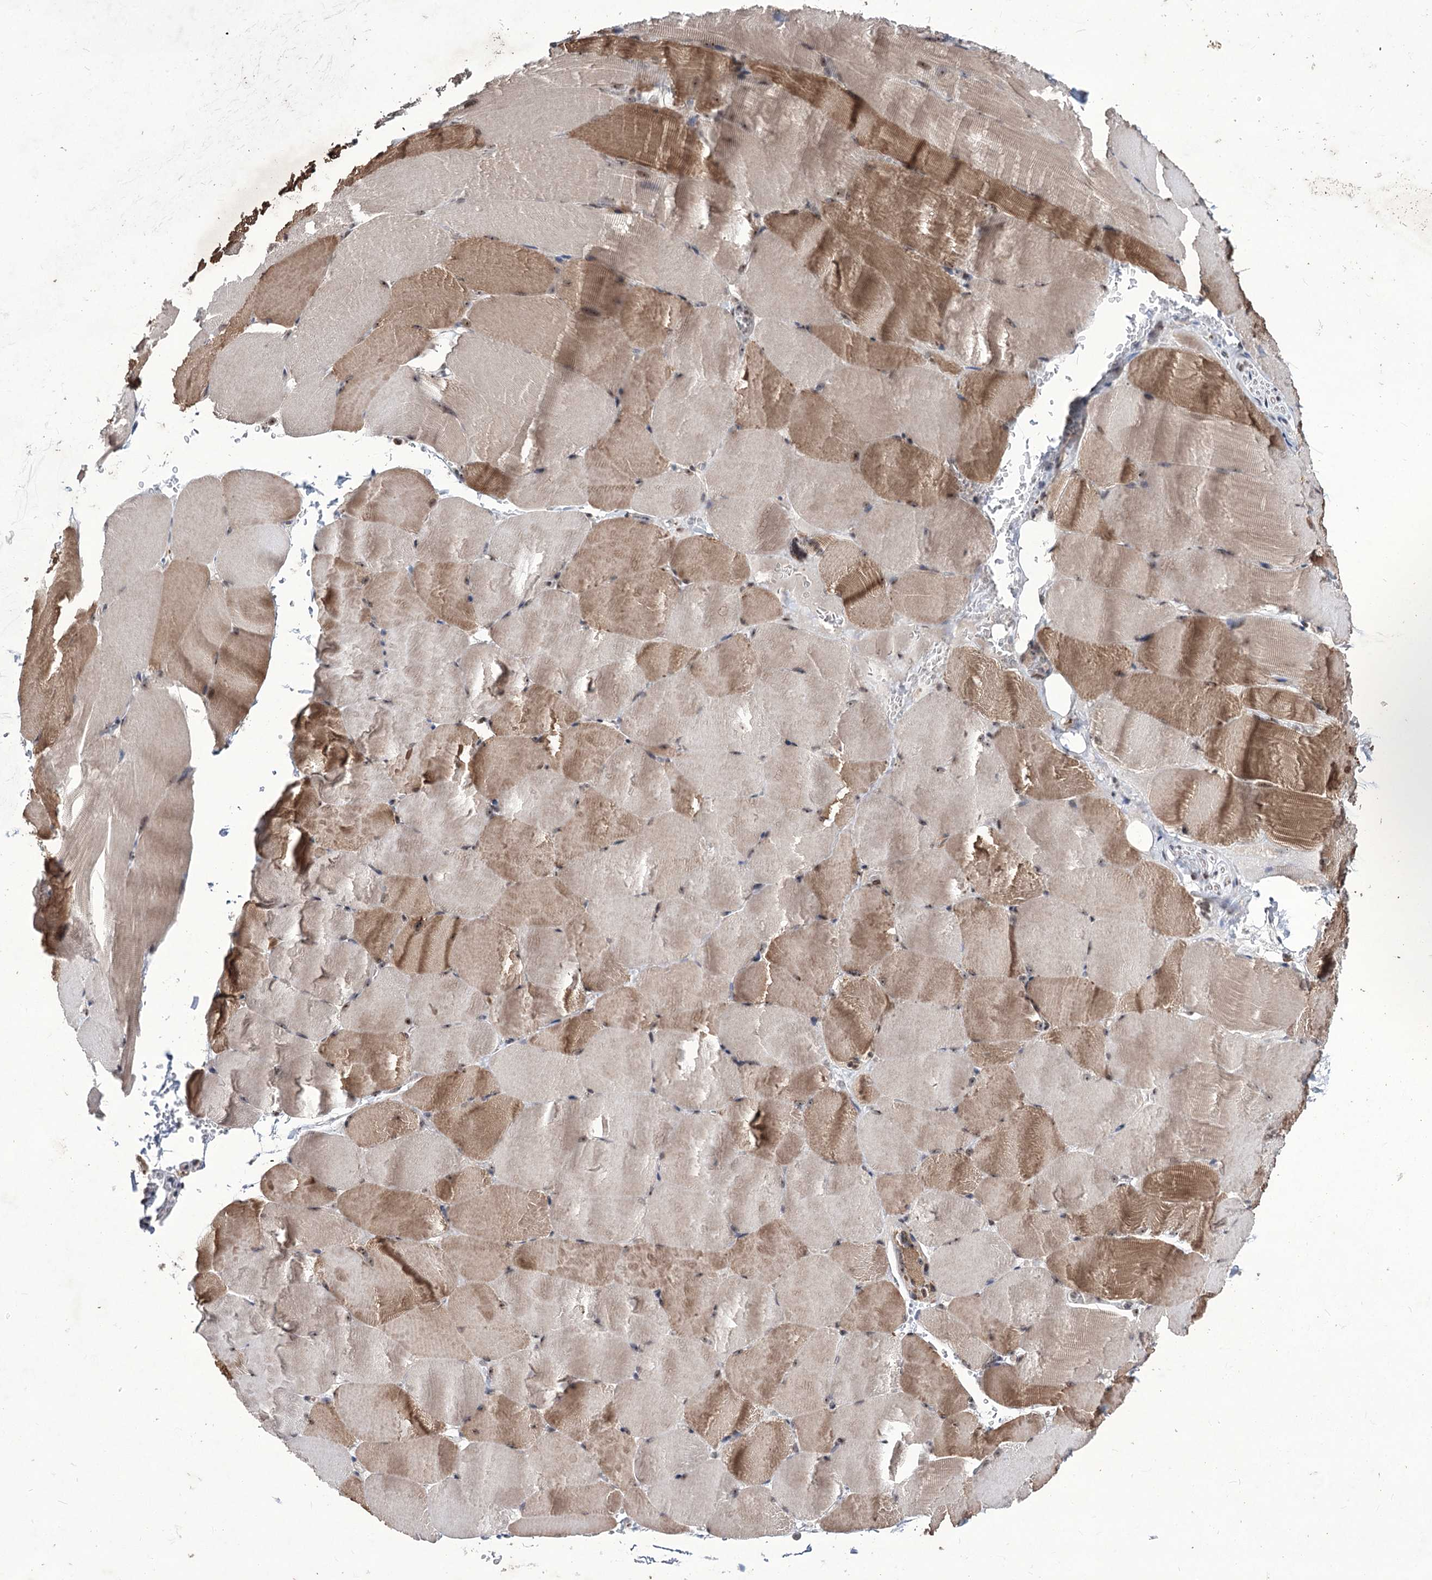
{"staining": {"intensity": "moderate", "quantity": "25%-75%", "location": "cytoplasmic/membranous"}, "tissue": "skeletal muscle", "cell_type": "Myocytes", "image_type": "normal", "snomed": [{"axis": "morphology", "description": "Normal tissue, NOS"}, {"axis": "topography", "description": "Skeletal muscle"}, {"axis": "topography", "description": "Parathyroid gland"}], "caption": "Protein expression analysis of normal skeletal muscle demonstrates moderate cytoplasmic/membranous staining in about 25%-75% of myocytes.", "gene": "VGLL4", "patient": {"sex": "female", "age": 37}}